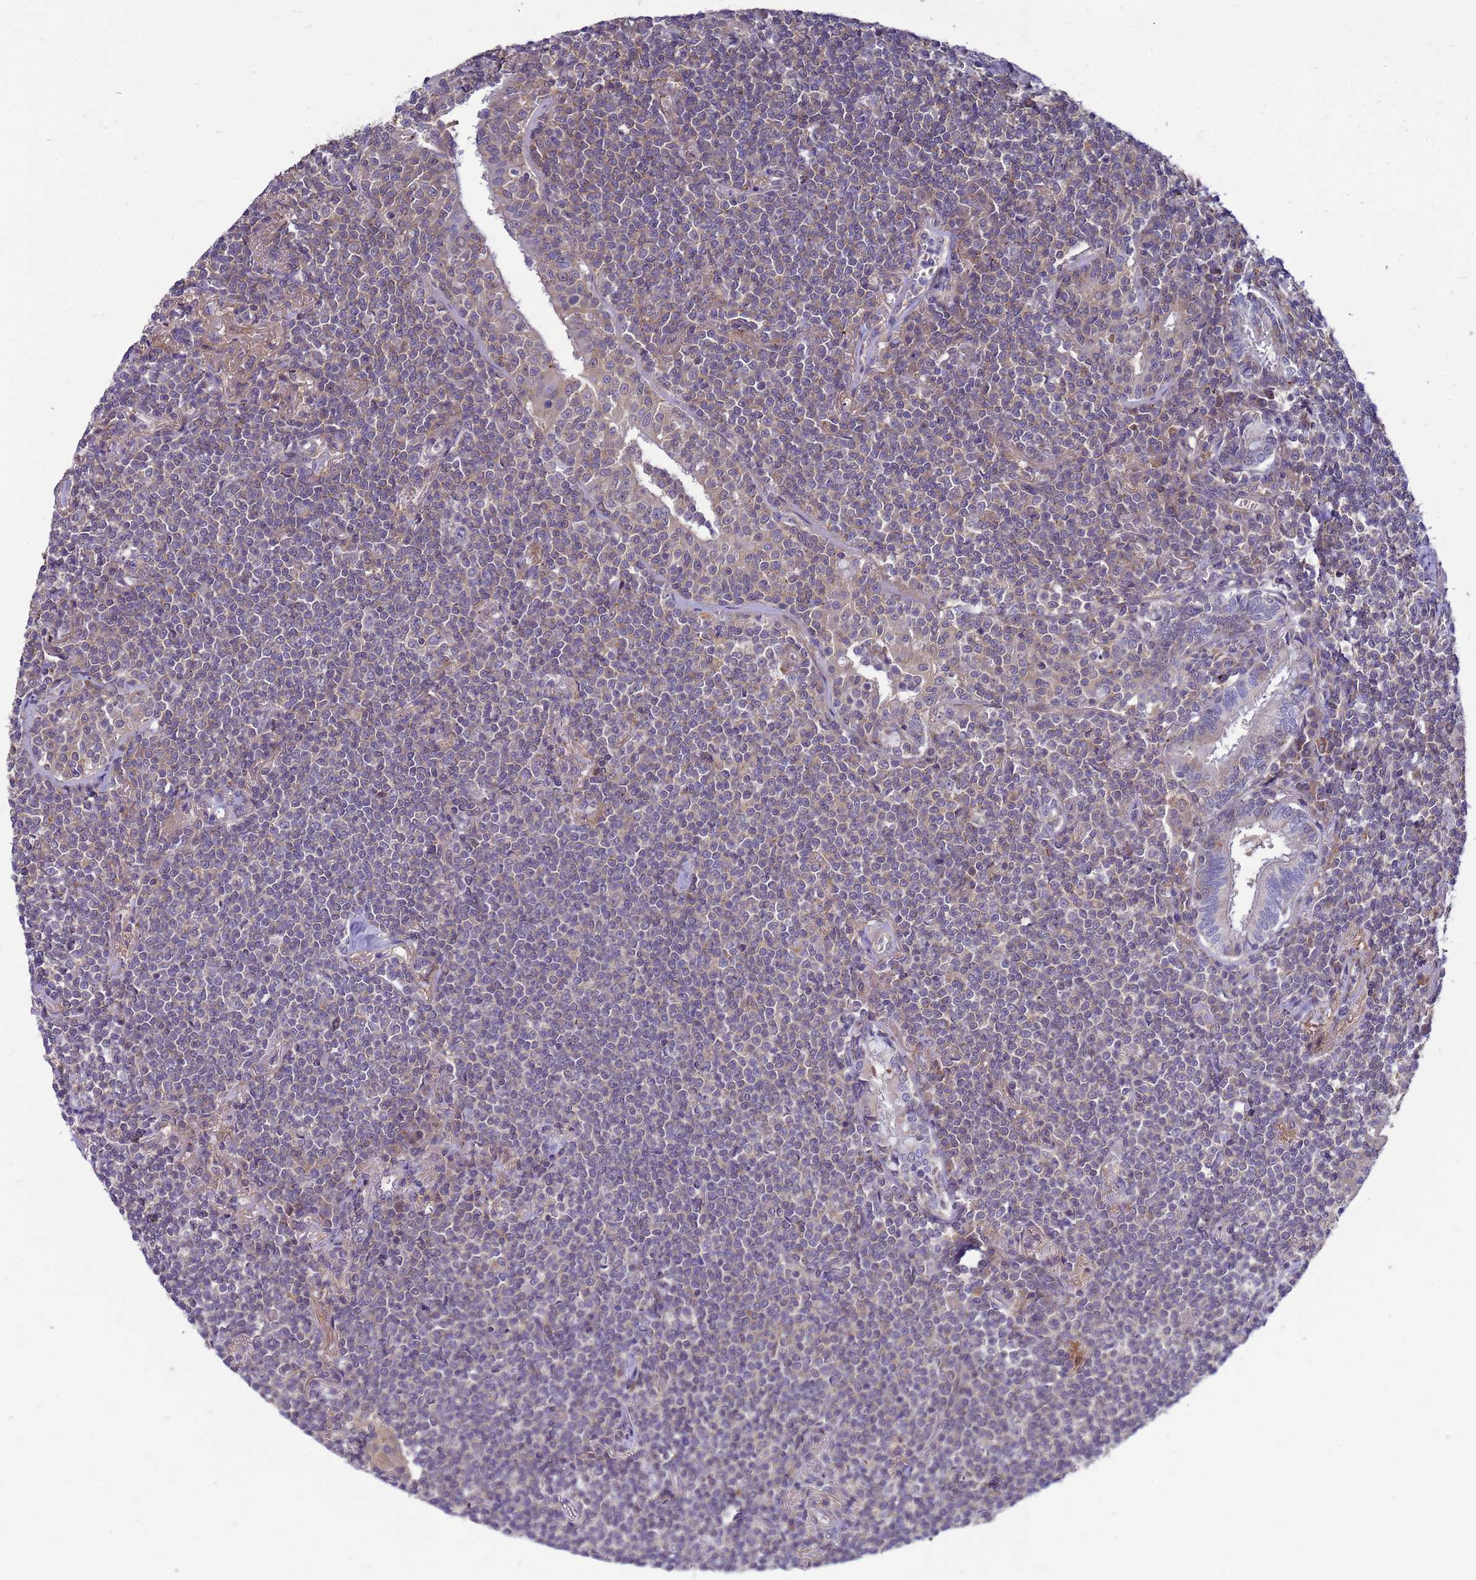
{"staining": {"intensity": "negative", "quantity": "none", "location": "none"}, "tissue": "lymphoma", "cell_type": "Tumor cells", "image_type": "cancer", "snomed": [{"axis": "morphology", "description": "Malignant lymphoma, non-Hodgkin's type, Low grade"}, {"axis": "topography", "description": "Lung"}], "caption": "Lymphoma was stained to show a protein in brown. There is no significant positivity in tumor cells. (Stains: DAB immunohistochemistry with hematoxylin counter stain, Microscopy: brightfield microscopy at high magnification).", "gene": "ENOPH1", "patient": {"sex": "female", "age": 71}}